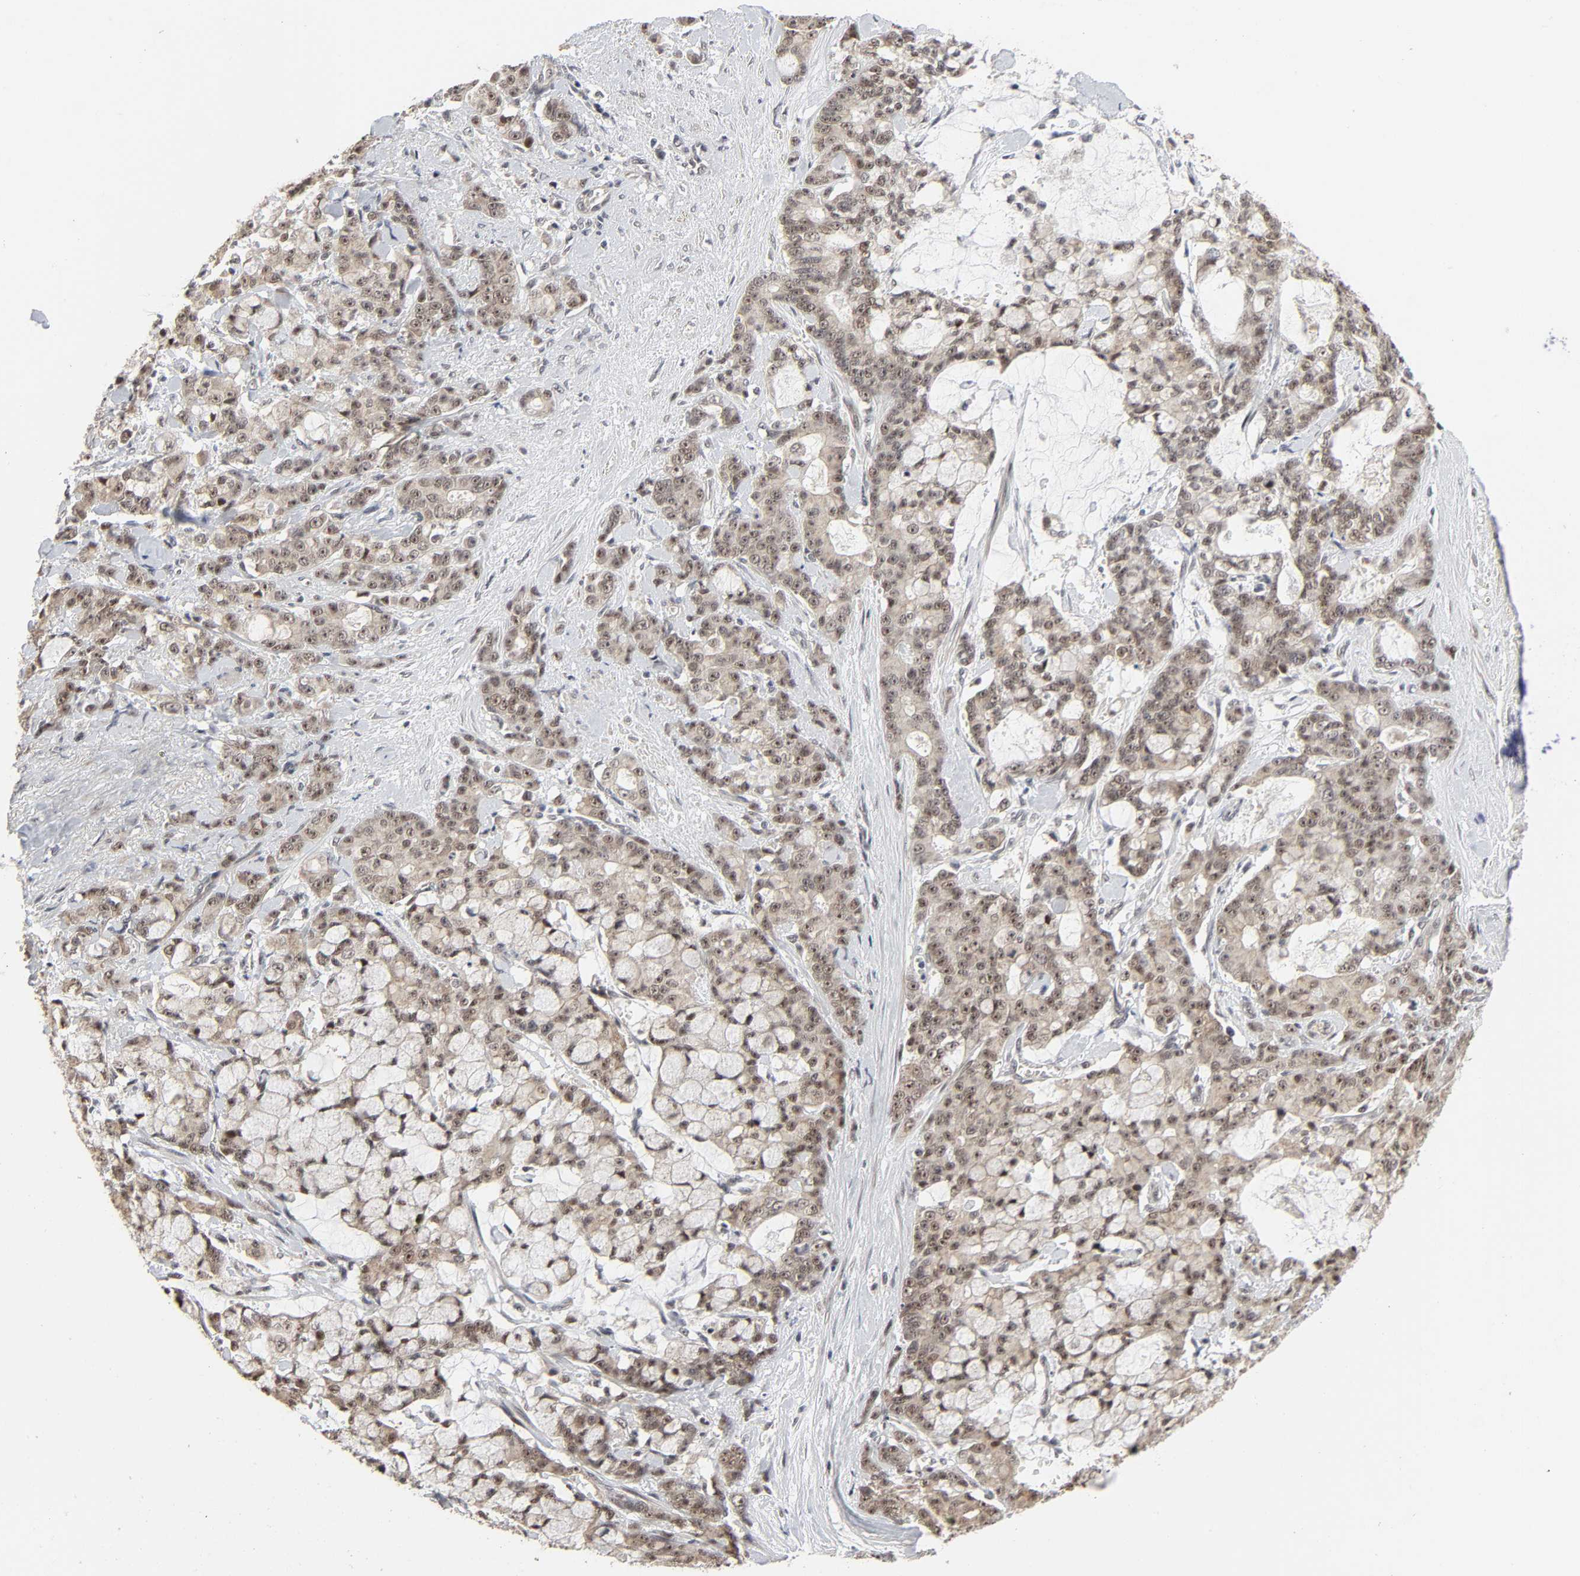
{"staining": {"intensity": "weak", "quantity": ">75%", "location": "nuclear"}, "tissue": "pancreatic cancer", "cell_type": "Tumor cells", "image_type": "cancer", "snomed": [{"axis": "morphology", "description": "Adenocarcinoma, NOS"}, {"axis": "topography", "description": "Pancreas"}], "caption": "Immunohistochemical staining of adenocarcinoma (pancreatic) displays low levels of weak nuclear protein staining in approximately >75% of tumor cells.", "gene": "ZKSCAN8", "patient": {"sex": "female", "age": 73}}